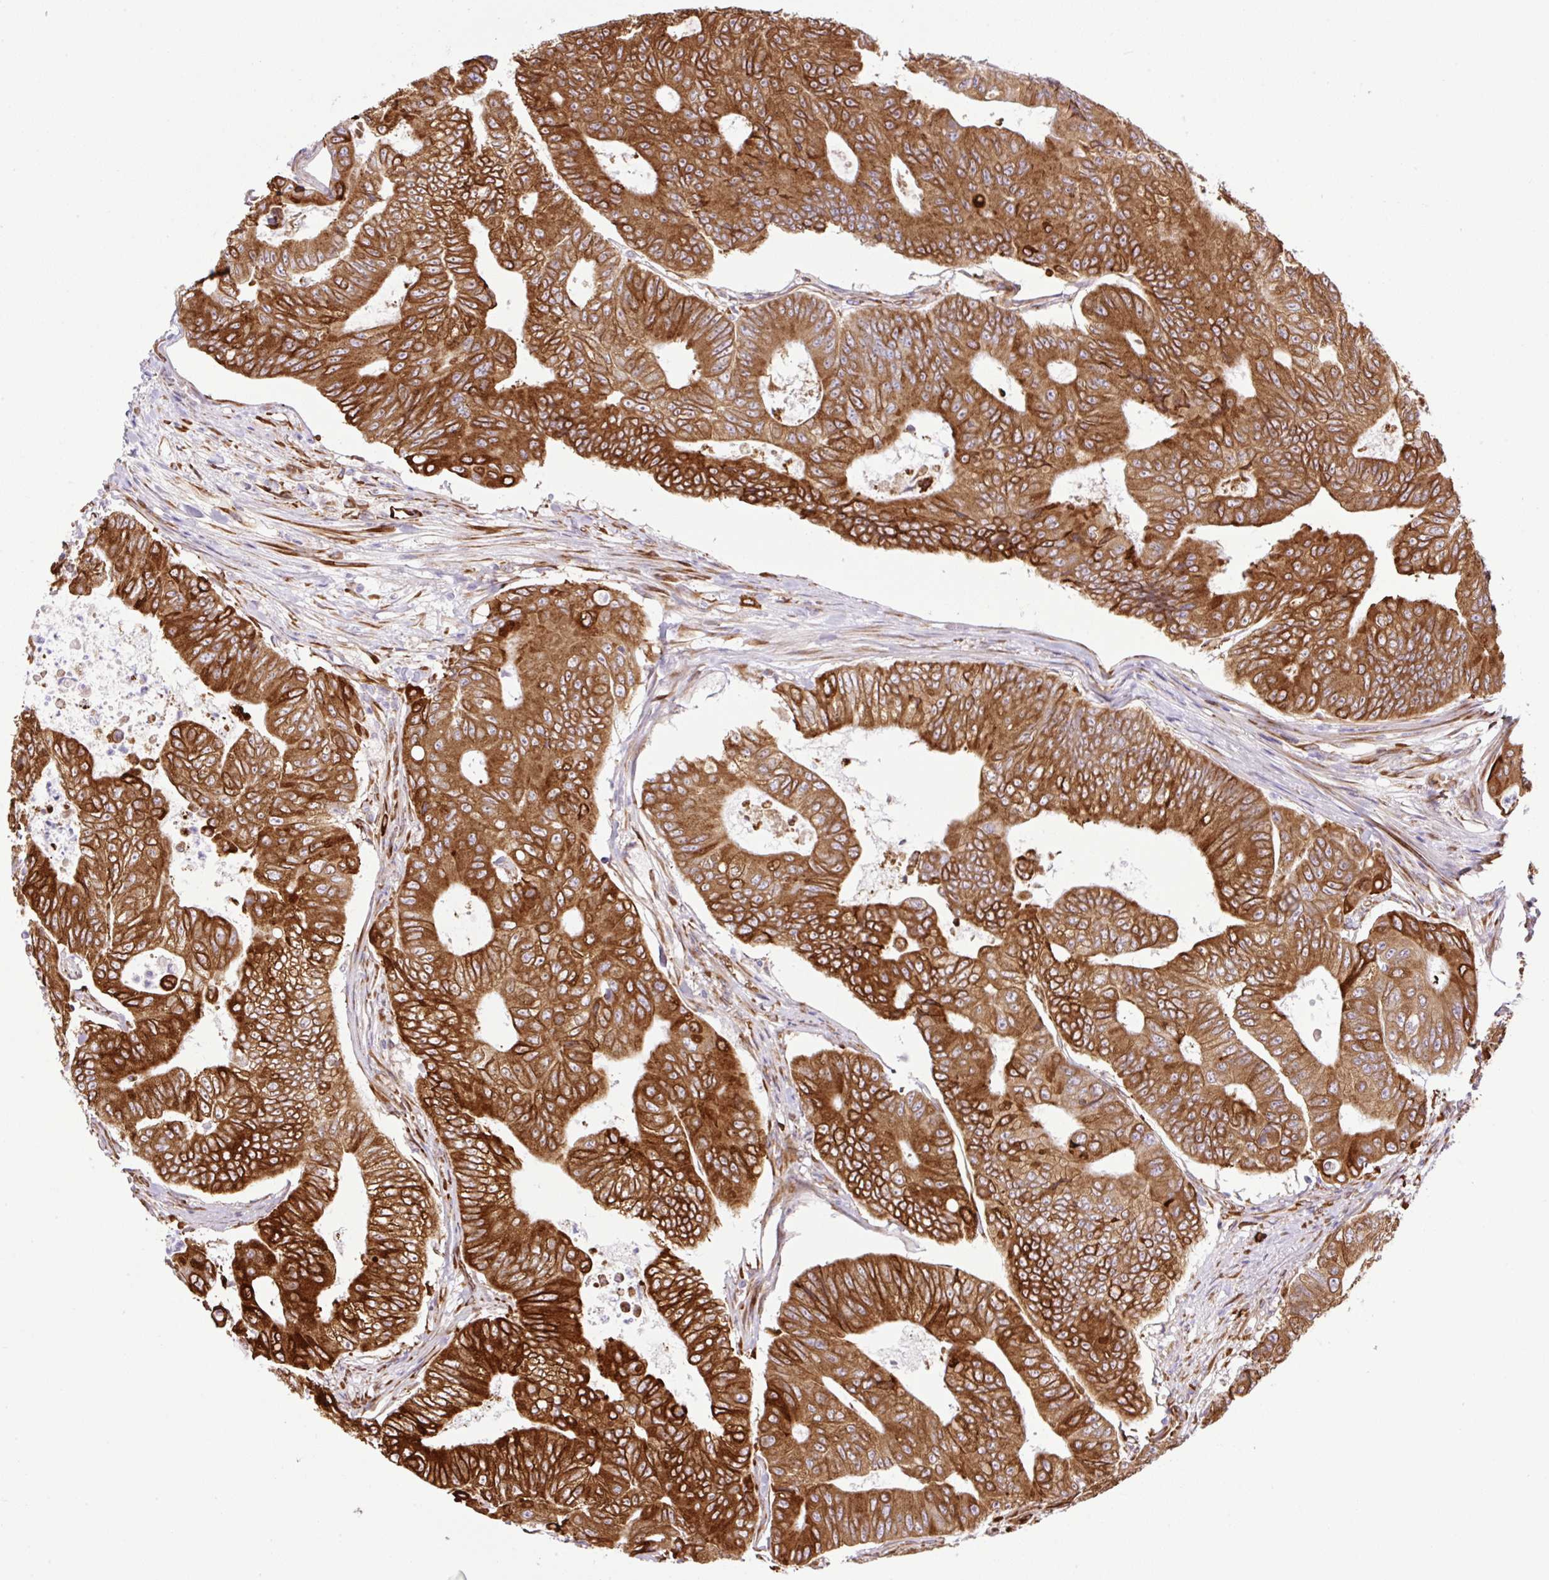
{"staining": {"intensity": "strong", "quantity": ">75%", "location": "cytoplasmic/membranous"}, "tissue": "colorectal cancer", "cell_type": "Tumor cells", "image_type": "cancer", "snomed": [{"axis": "morphology", "description": "Adenocarcinoma, NOS"}, {"axis": "topography", "description": "Colon"}], "caption": "Adenocarcinoma (colorectal) stained with a protein marker demonstrates strong staining in tumor cells.", "gene": "RAB30", "patient": {"sex": "female", "age": 48}}